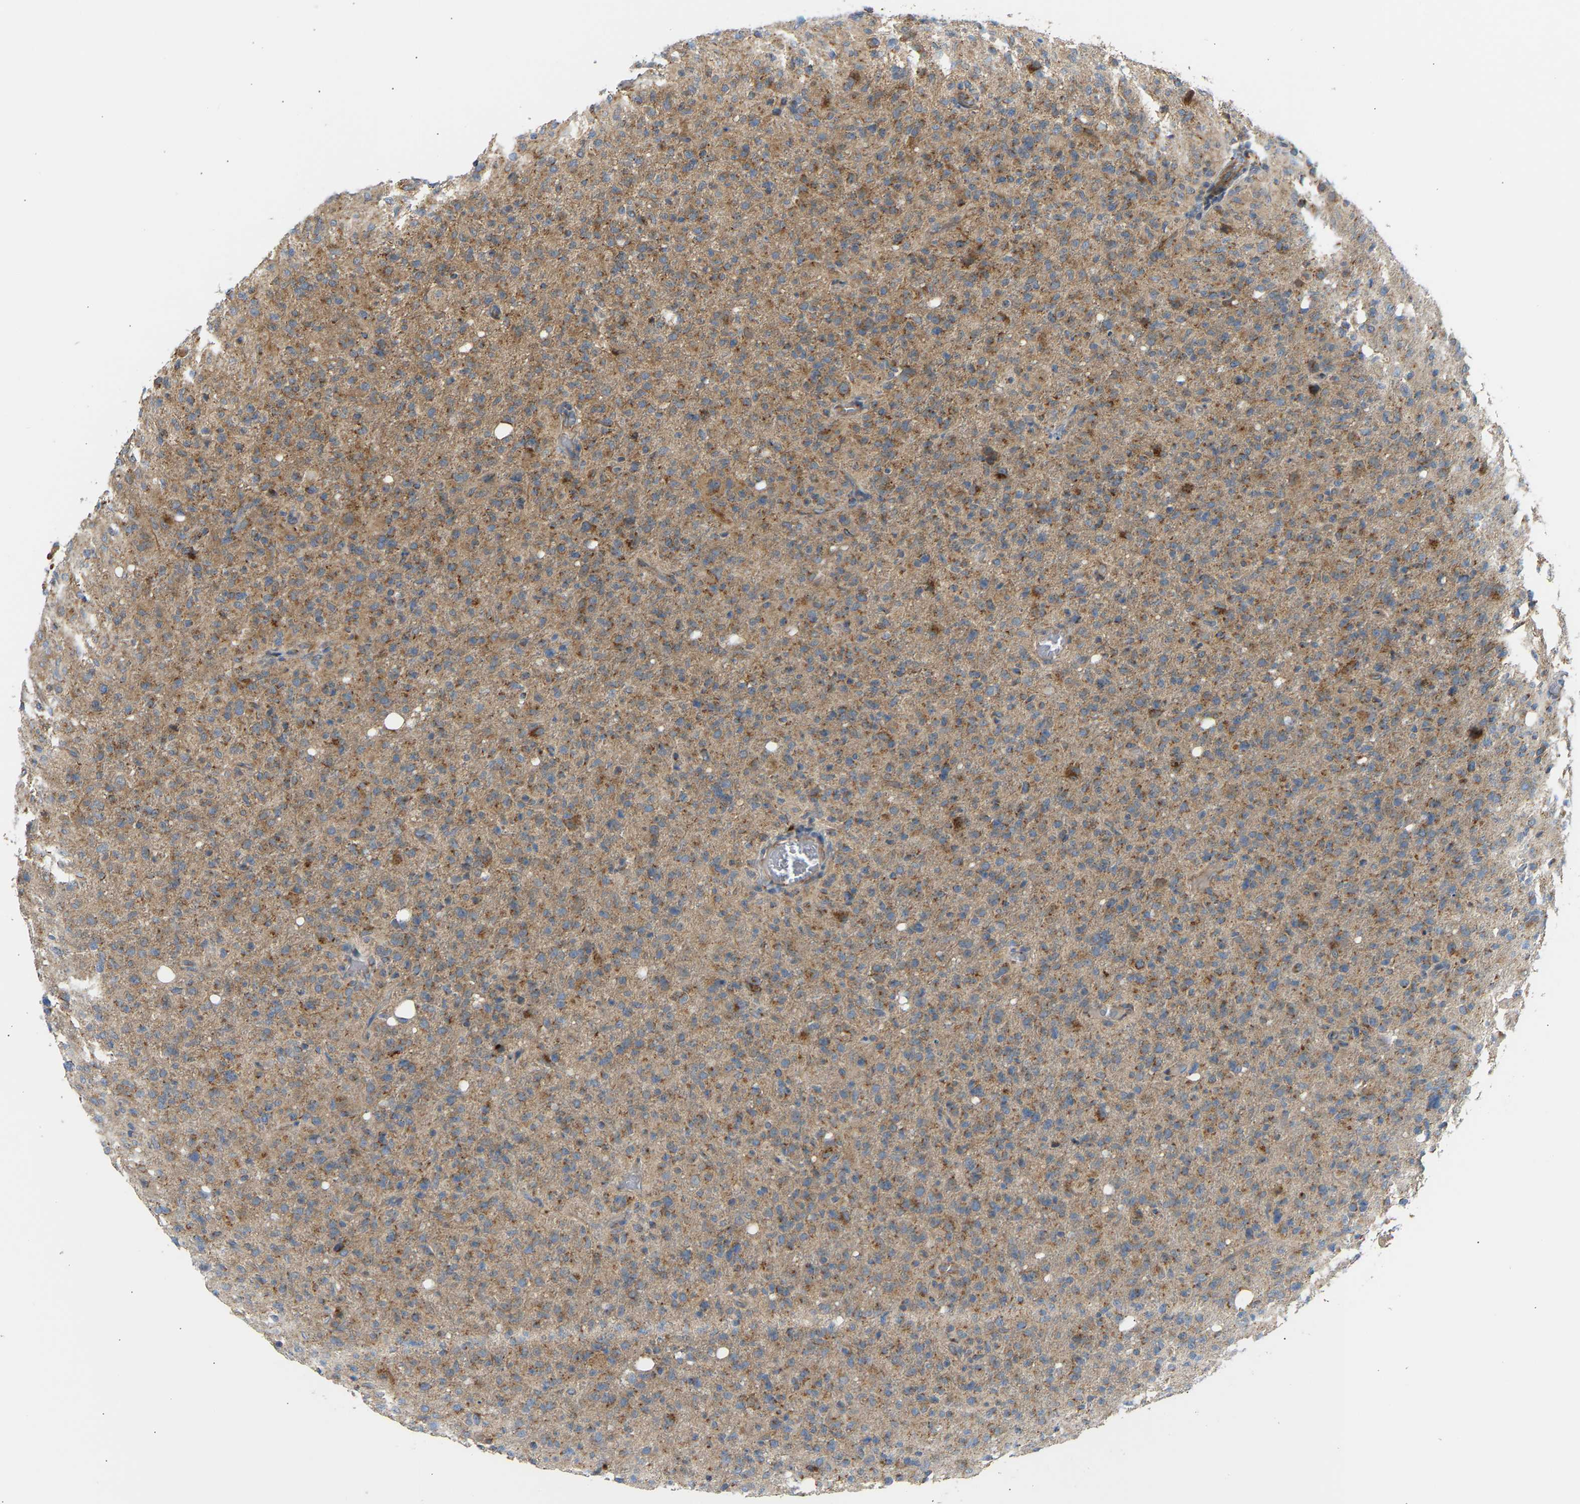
{"staining": {"intensity": "moderate", "quantity": ">75%", "location": "cytoplasmic/membranous"}, "tissue": "glioma", "cell_type": "Tumor cells", "image_type": "cancer", "snomed": [{"axis": "morphology", "description": "Glioma, malignant, High grade"}, {"axis": "topography", "description": "Brain"}], "caption": "A brown stain labels moderate cytoplasmic/membranous staining of a protein in glioma tumor cells.", "gene": "YIPF2", "patient": {"sex": "female", "age": 57}}